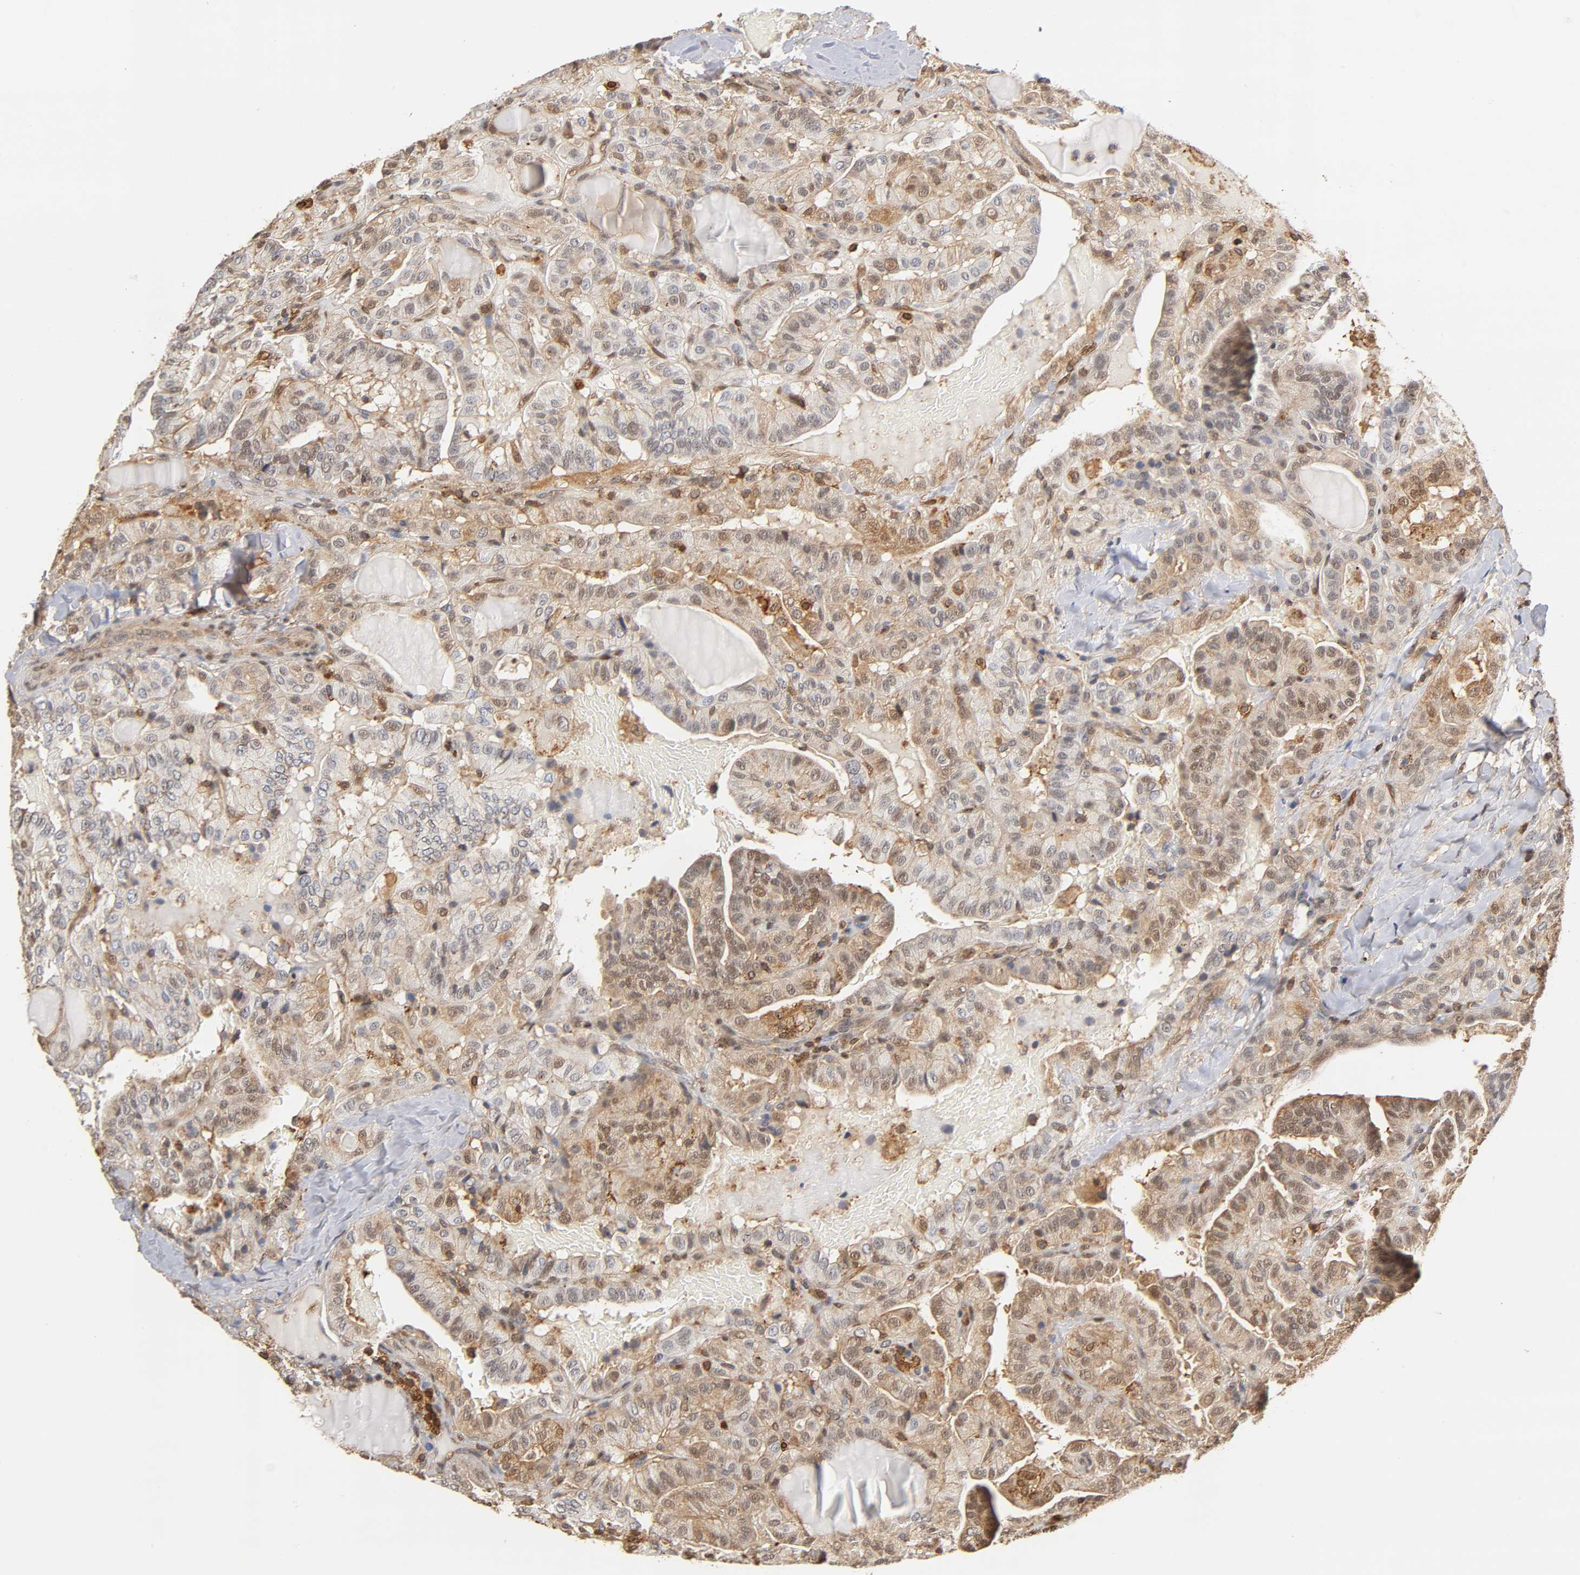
{"staining": {"intensity": "weak", "quantity": ">75%", "location": "cytoplasmic/membranous,nuclear"}, "tissue": "thyroid cancer", "cell_type": "Tumor cells", "image_type": "cancer", "snomed": [{"axis": "morphology", "description": "Papillary adenocarcinoma, NOS"}, {"axis": "topography", "description": "Thyroid gland"}], "caption": "This is an image of IHC staining of thyroid cancer (papillary adenocarcinoma), which shows weak positivity in the cytoplasmic/membranous and nuclear of tumor cells.", "gene": "ANXA11", "patient": {"sex": "male", "age": 77}}